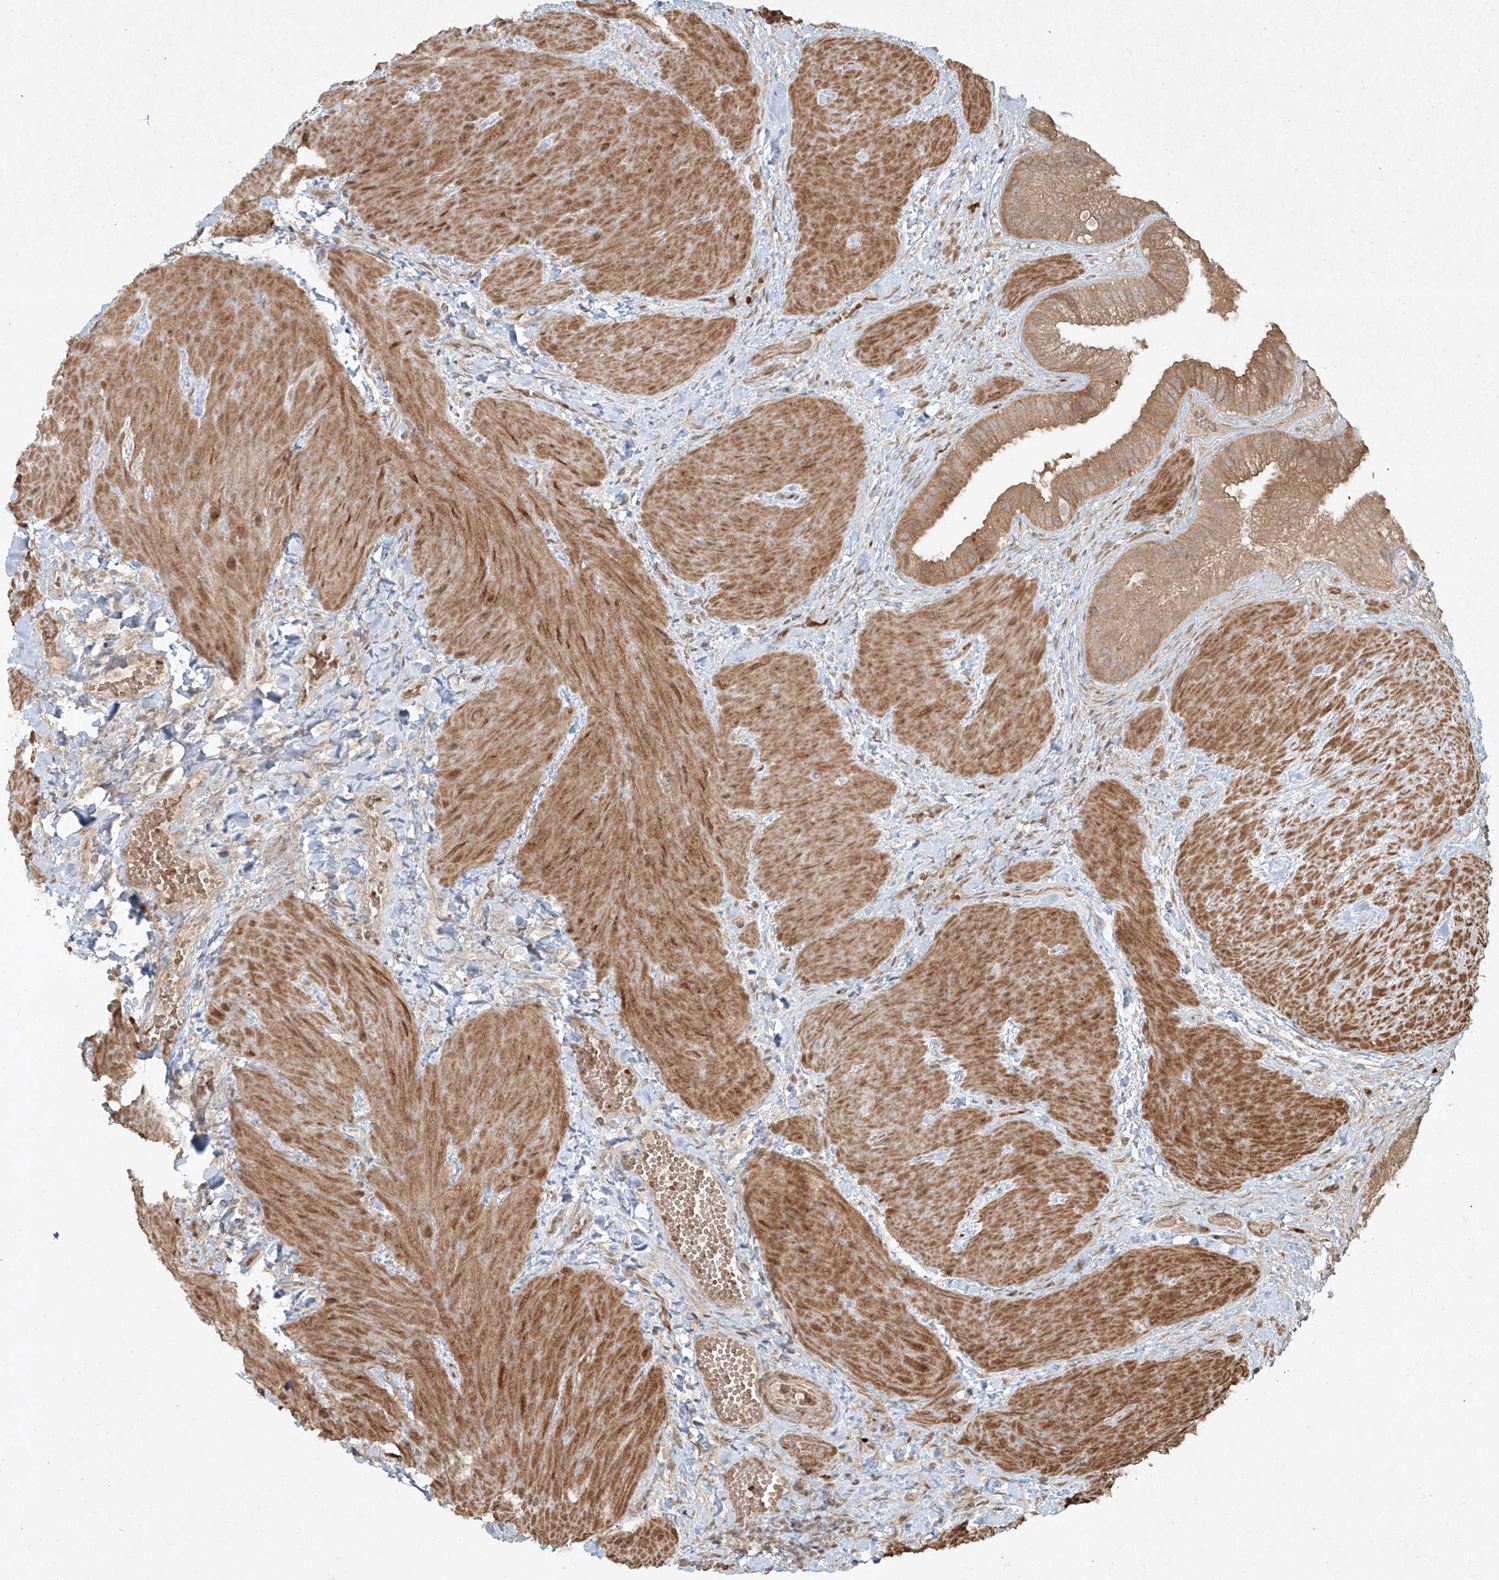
{"staining": {"intensity": "moderate", "quantity": ">75%", "location": "cytoplasmic/membranous"}, "tissue": "gallbladder", "cell_type": "Glandular cells", "image_type": "normal", "snomed": [{"axis": "morphology", "description": "Normal tissue, NOS"}, {"axis": "topography", "description": "Gallbladder"}], "caption": "An image of gallbladder stained for a protein demonstrates moderate cytoplasmic/membranous brown staining in glandular cells. (IHC, brightfield microscopy, high magnification).", "gene": "CYYR1", "patient": {"sex": "male", "age": 55}}